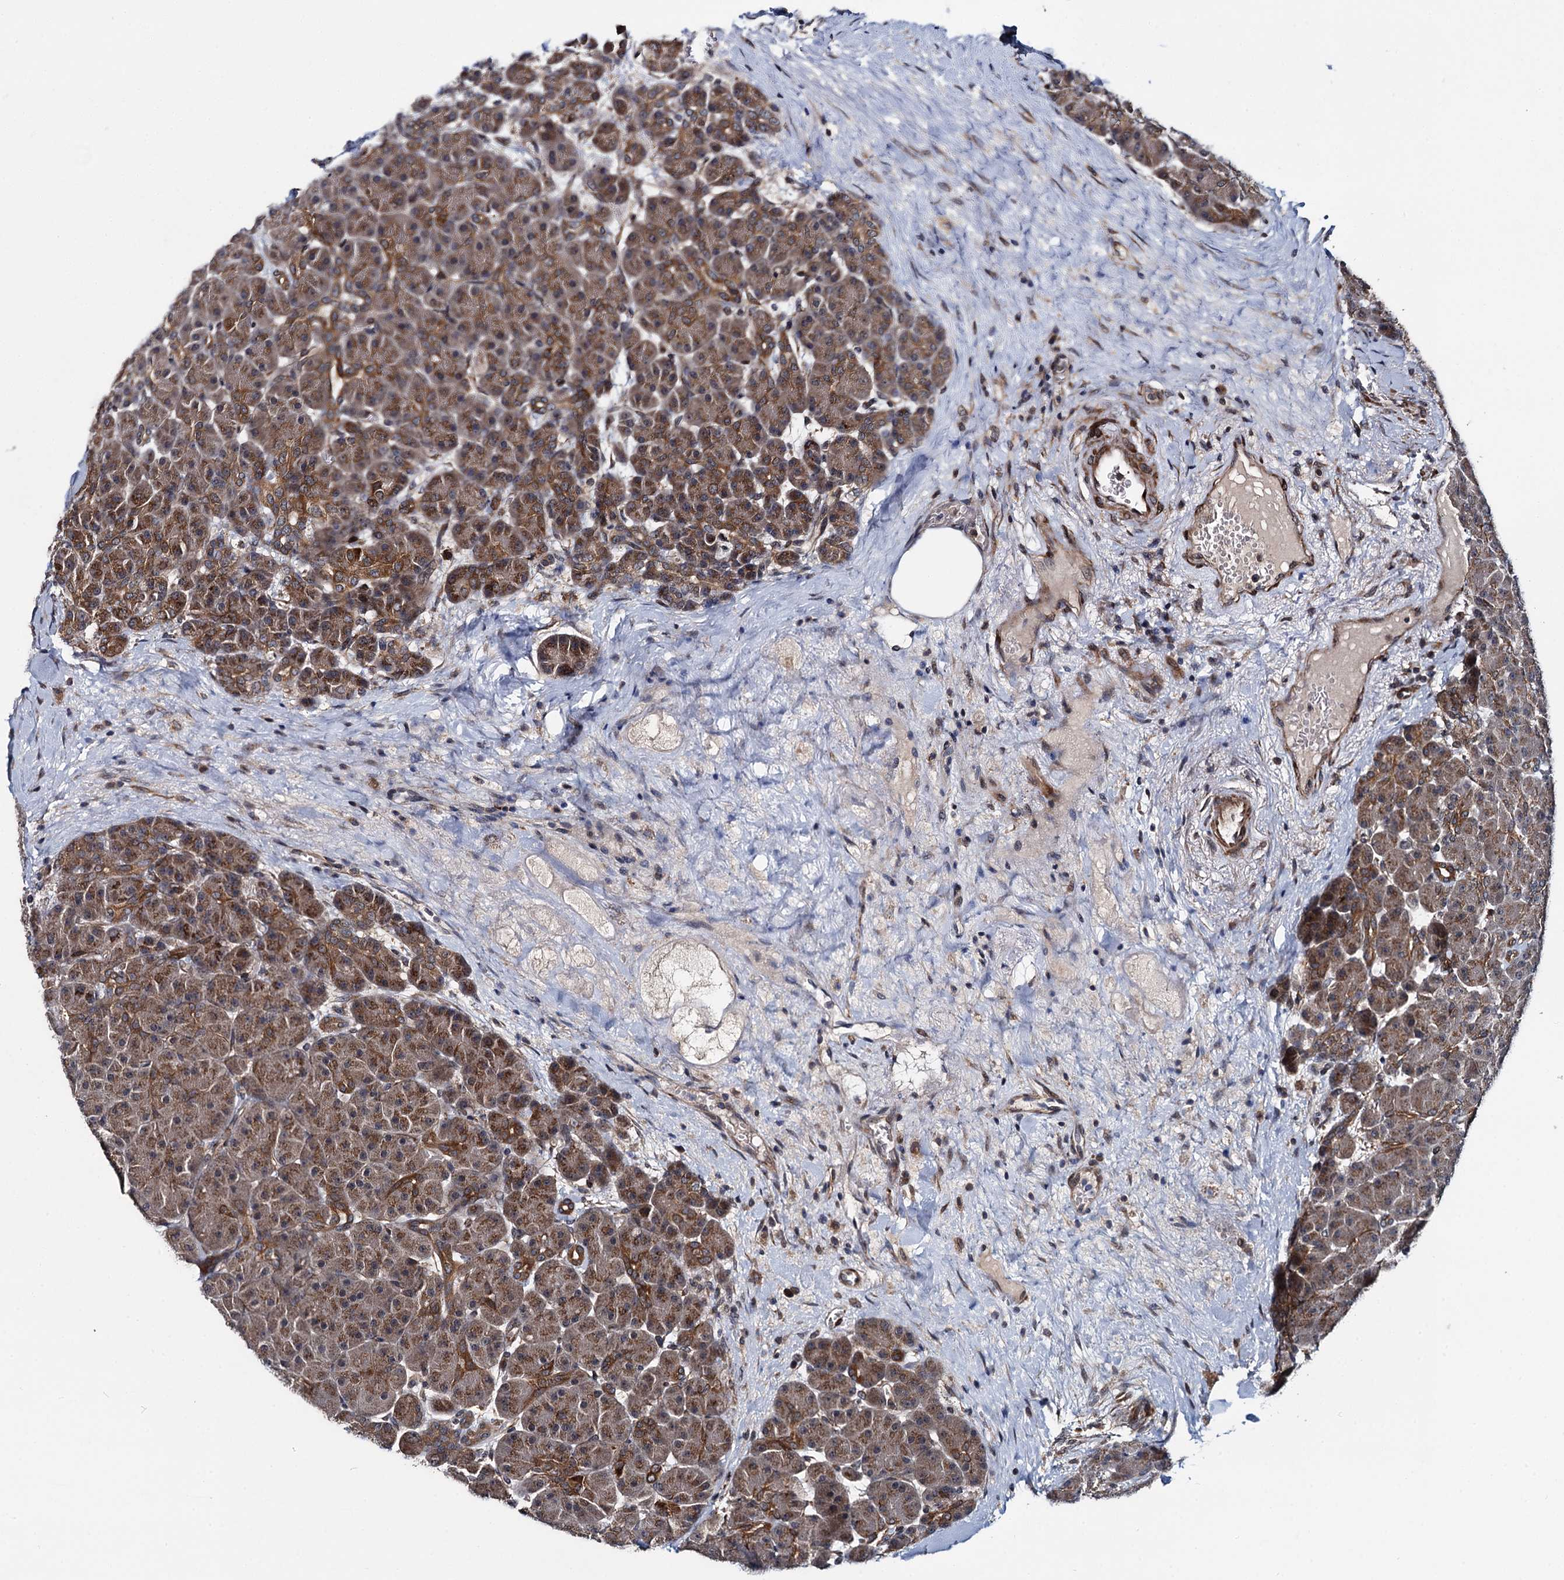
{"staining": {"intensity": "moderate", "quantity": ">75%", "location": "cytoplasmic/membranous"}, "tissue": "pancreas", "cell_type": "Exocrine glandular cells", "image_type": "normal", "snomed": [{"axis": "morphology", "description": "Normal tissue, NOS"}, {"axis": "topography", "description": "Pancreas"}], "caption": "A micrograph of pancreas stained for a protein demonstrates moderate cytoplasmic/membranous brown staining in exocrine glandular cells.", "gene": "ARHGAP42", "patient": {"sex": "male", "age": 66}}